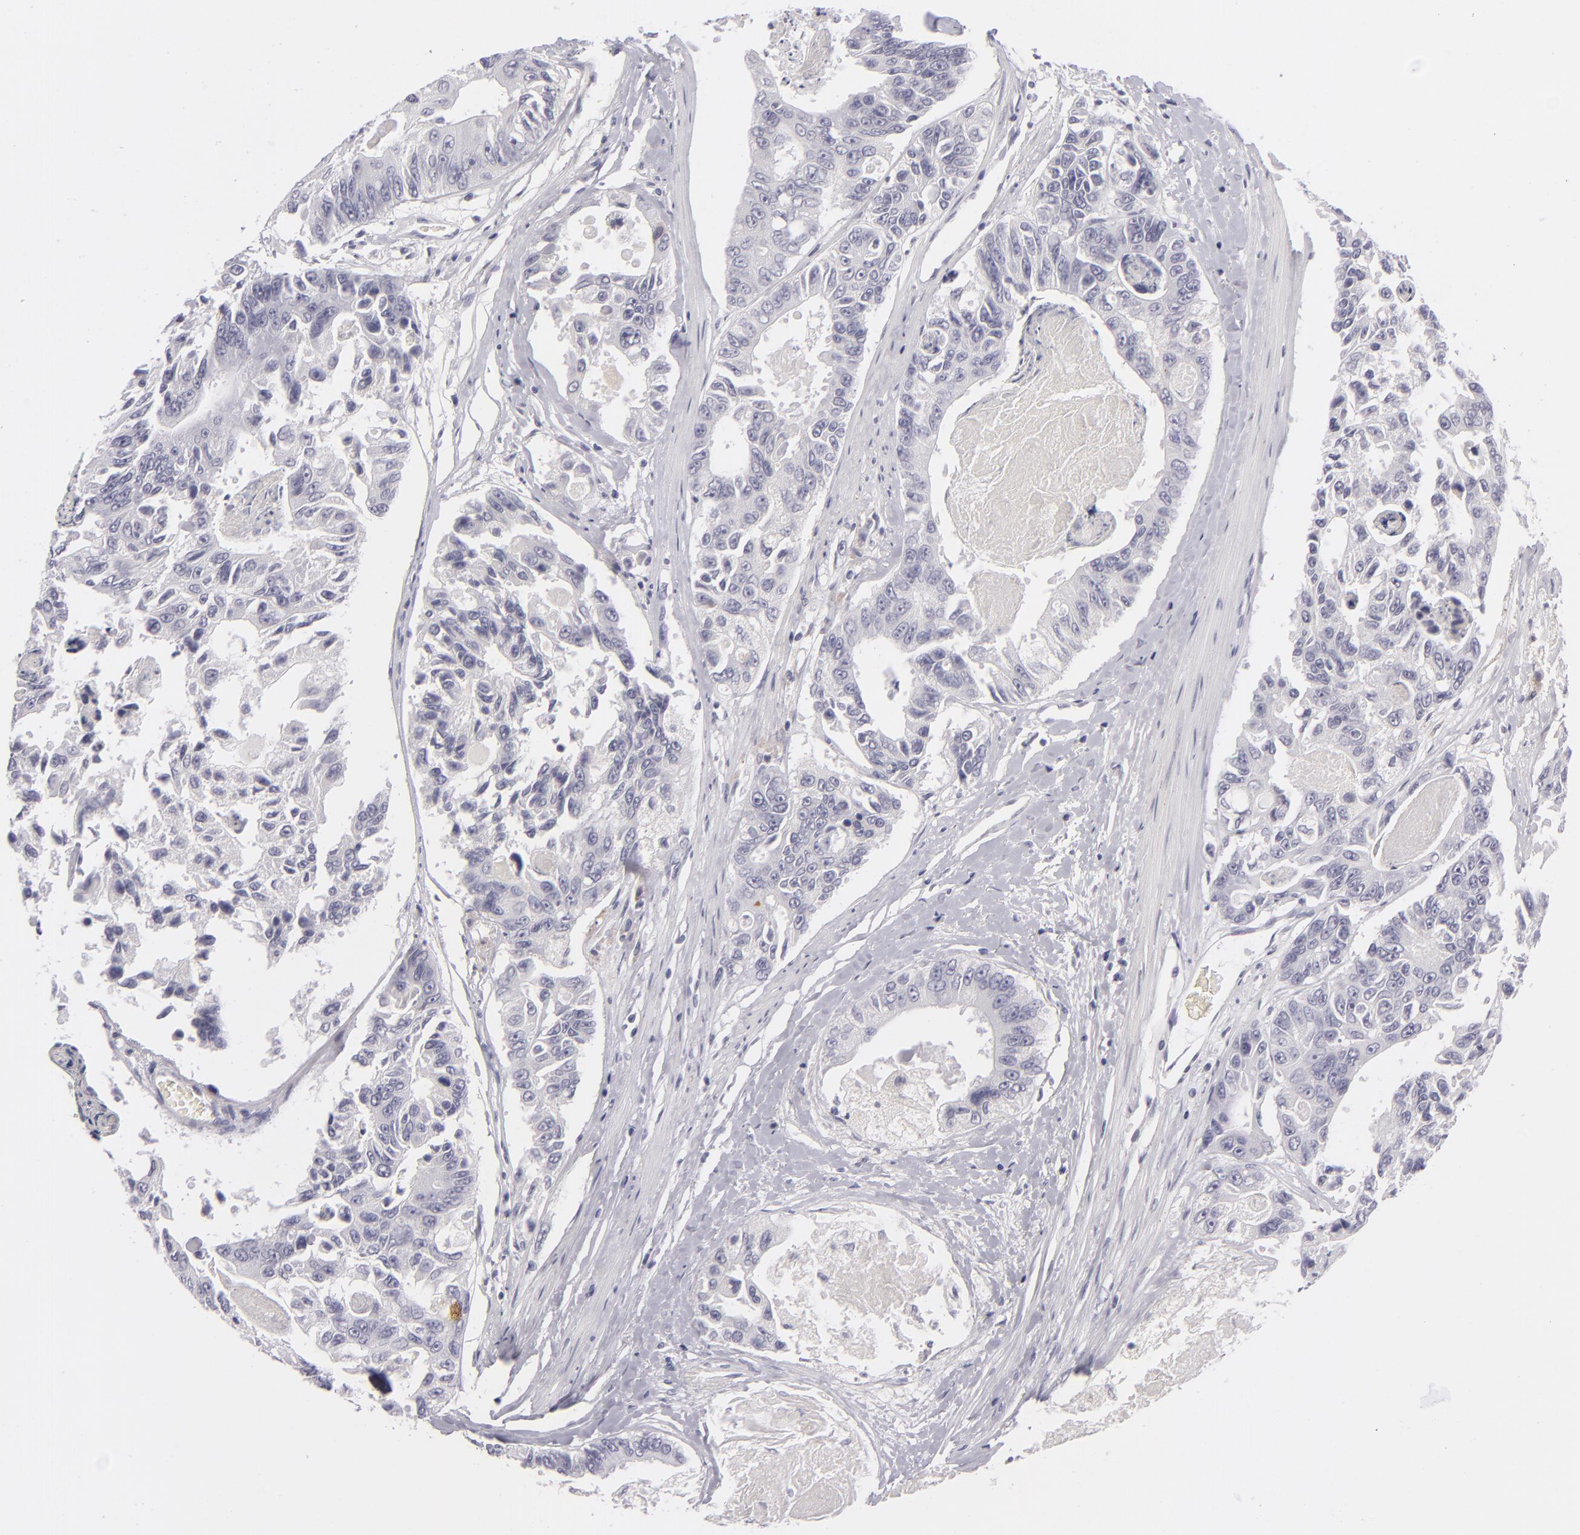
{"staining": {"intensity": "negative", "quantity": "none", "location": "none"}, "tissue": "colorectal cancer", "cell_type": "Tumor cells", "image_type": "cancer", "snomed": [{"axis": "morphology", "description": "Adenocarcinoma, NOS"}, {"axis": "topography", "description": "Colon"}], "caption": "A micrograph of human adenocarcinoma (colorectal) is negative for staining in tumor cells. (Stains: DAB IHC with hematoxylin counter stain, Microscopy: brightfield microscopy at high magnification).", "gene": "TNNC1", "patient": {"sex": "female", "age": 86}}